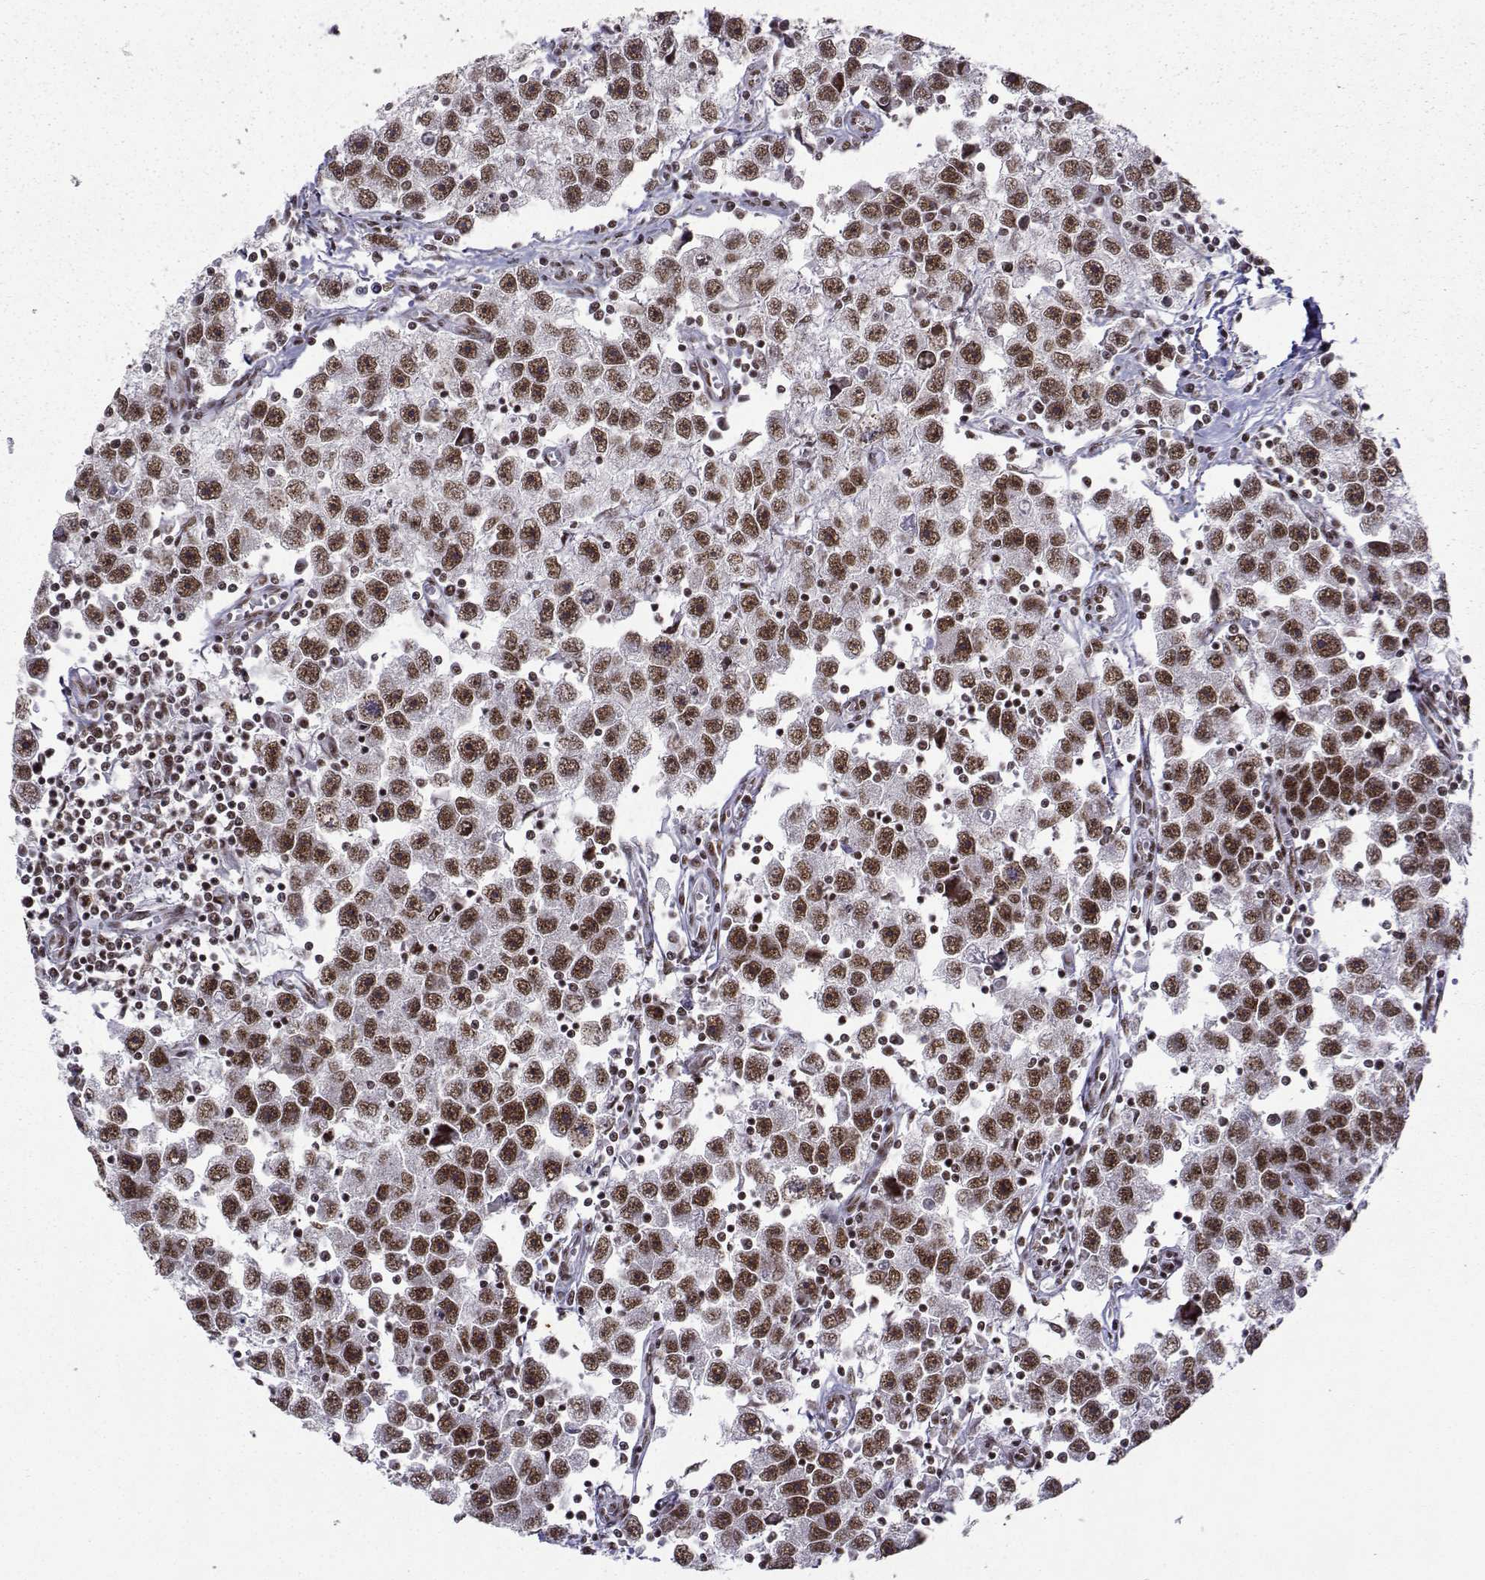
{"staining": {"intensity": "moderate", "quantity": ">75%", "location": "nuclear"}, "tissue": "testis cancer", "cell_type": "Tumor cells", "image_type": "cancer", "snomed": [{"axis": "morphology", "description": "Seminoma, NOS"}, {"axis": "topography", "description": "Testis"}], "caption": "This is an image of immunohistochemistry staining of testis cancer (seminoma), which shows moderate positivity in the nuclear of tumor cells.", "gene": "SNRPB2", "patient": {"sex": "male", "age": 30}}